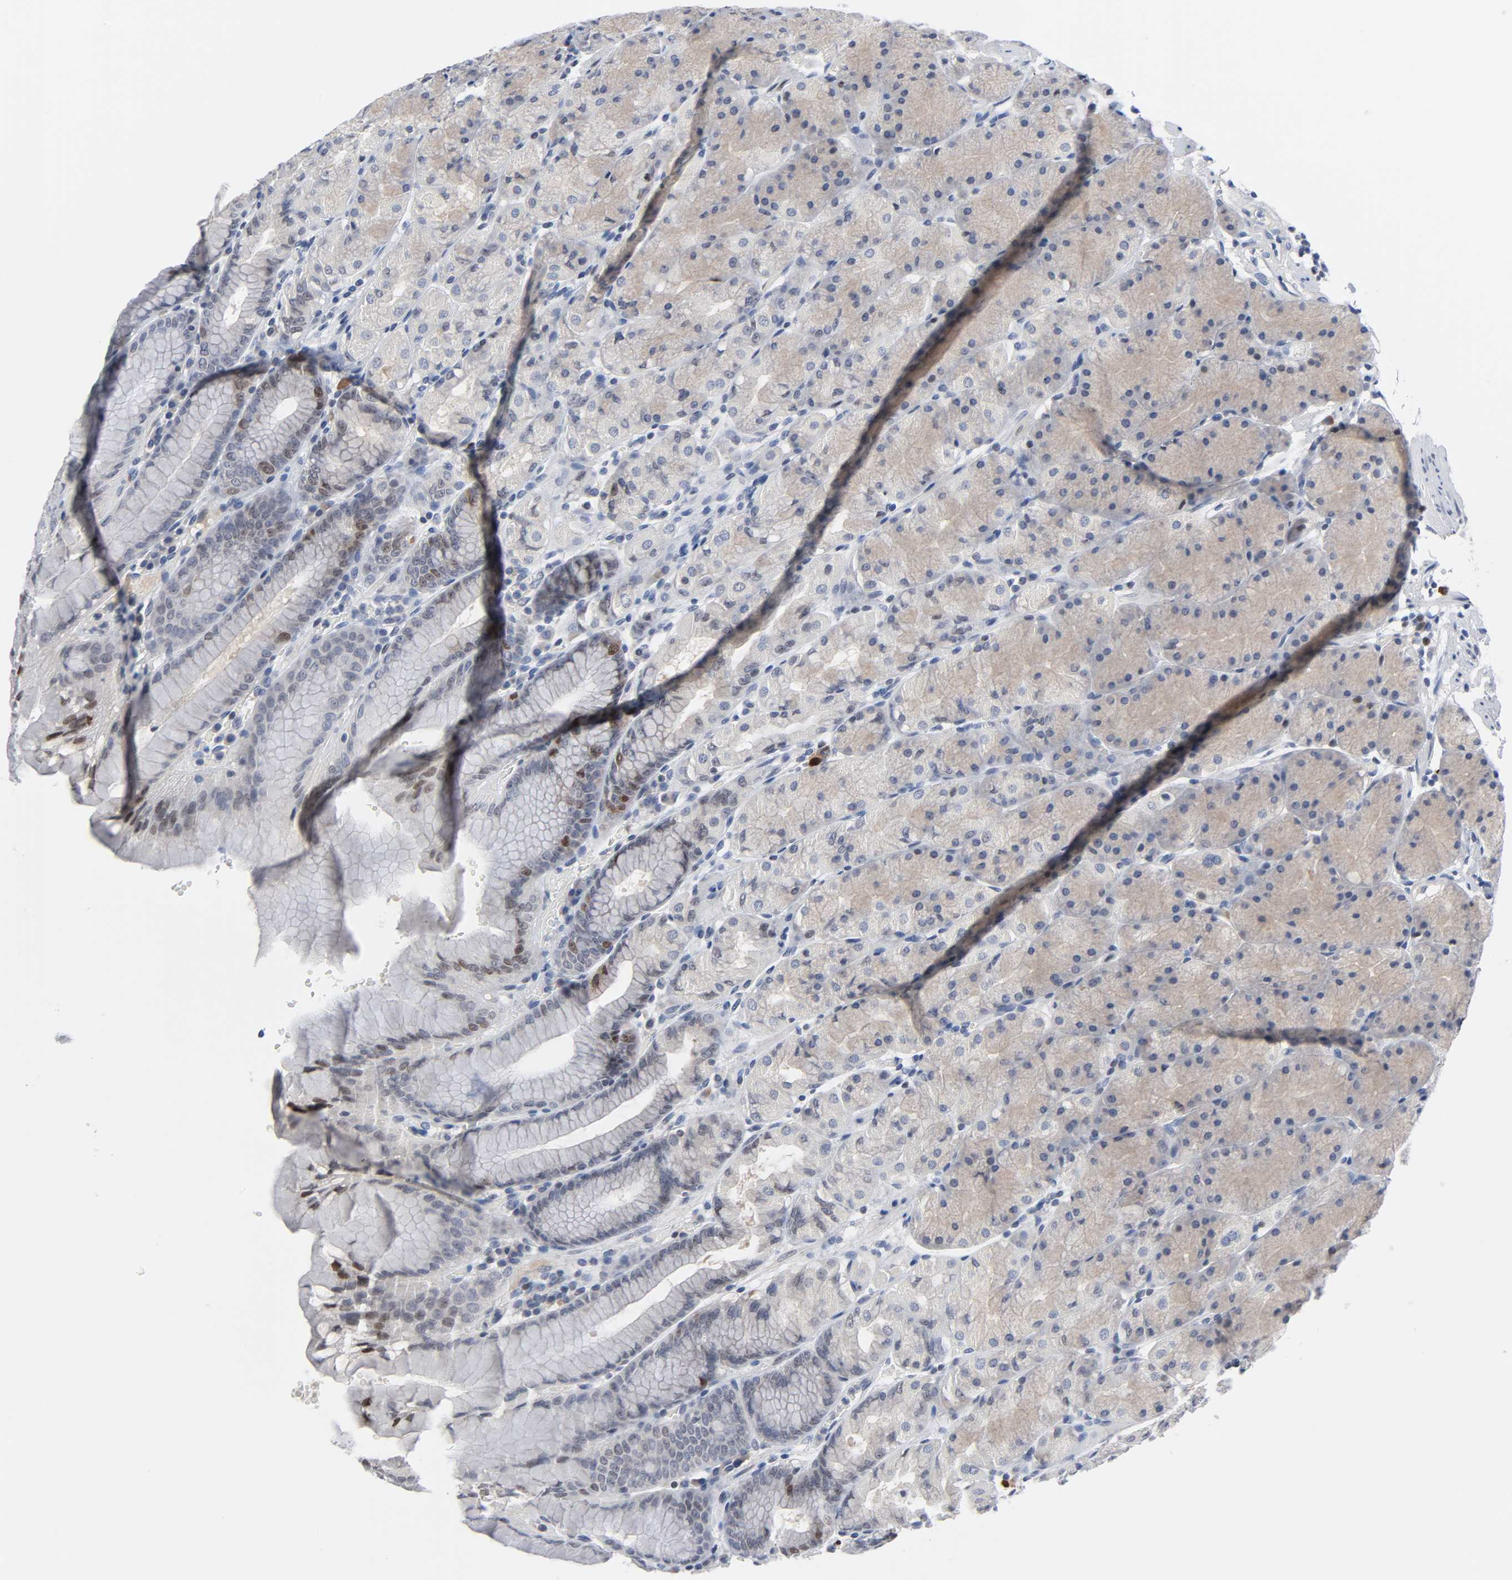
{"staining": {"intensity": "weak", "quantity": "25%-75%", "location": "cytoplasmic/membranous,nuclear"}, "tissue": "stomach", "cell_type": "Glandular cells", "image_type": "normal", "snomed": [{"axis": "morphology", "description": "Normal tissue, NOS"}, {"axis": "topography", "description": "Stomach, upper"}, {"axis": "topography", "description": "Stomach"}], "caption": "Immunohistochemistry (IHC) image of normal stomach stained for a protein (brown), which reveals low levels of weak cytoplasmic/membranous,nuclear staining in approximately 25%-75% of glandular cells.", "gene": "WEE1", "patient": {"sex": "male", "age": 76}}